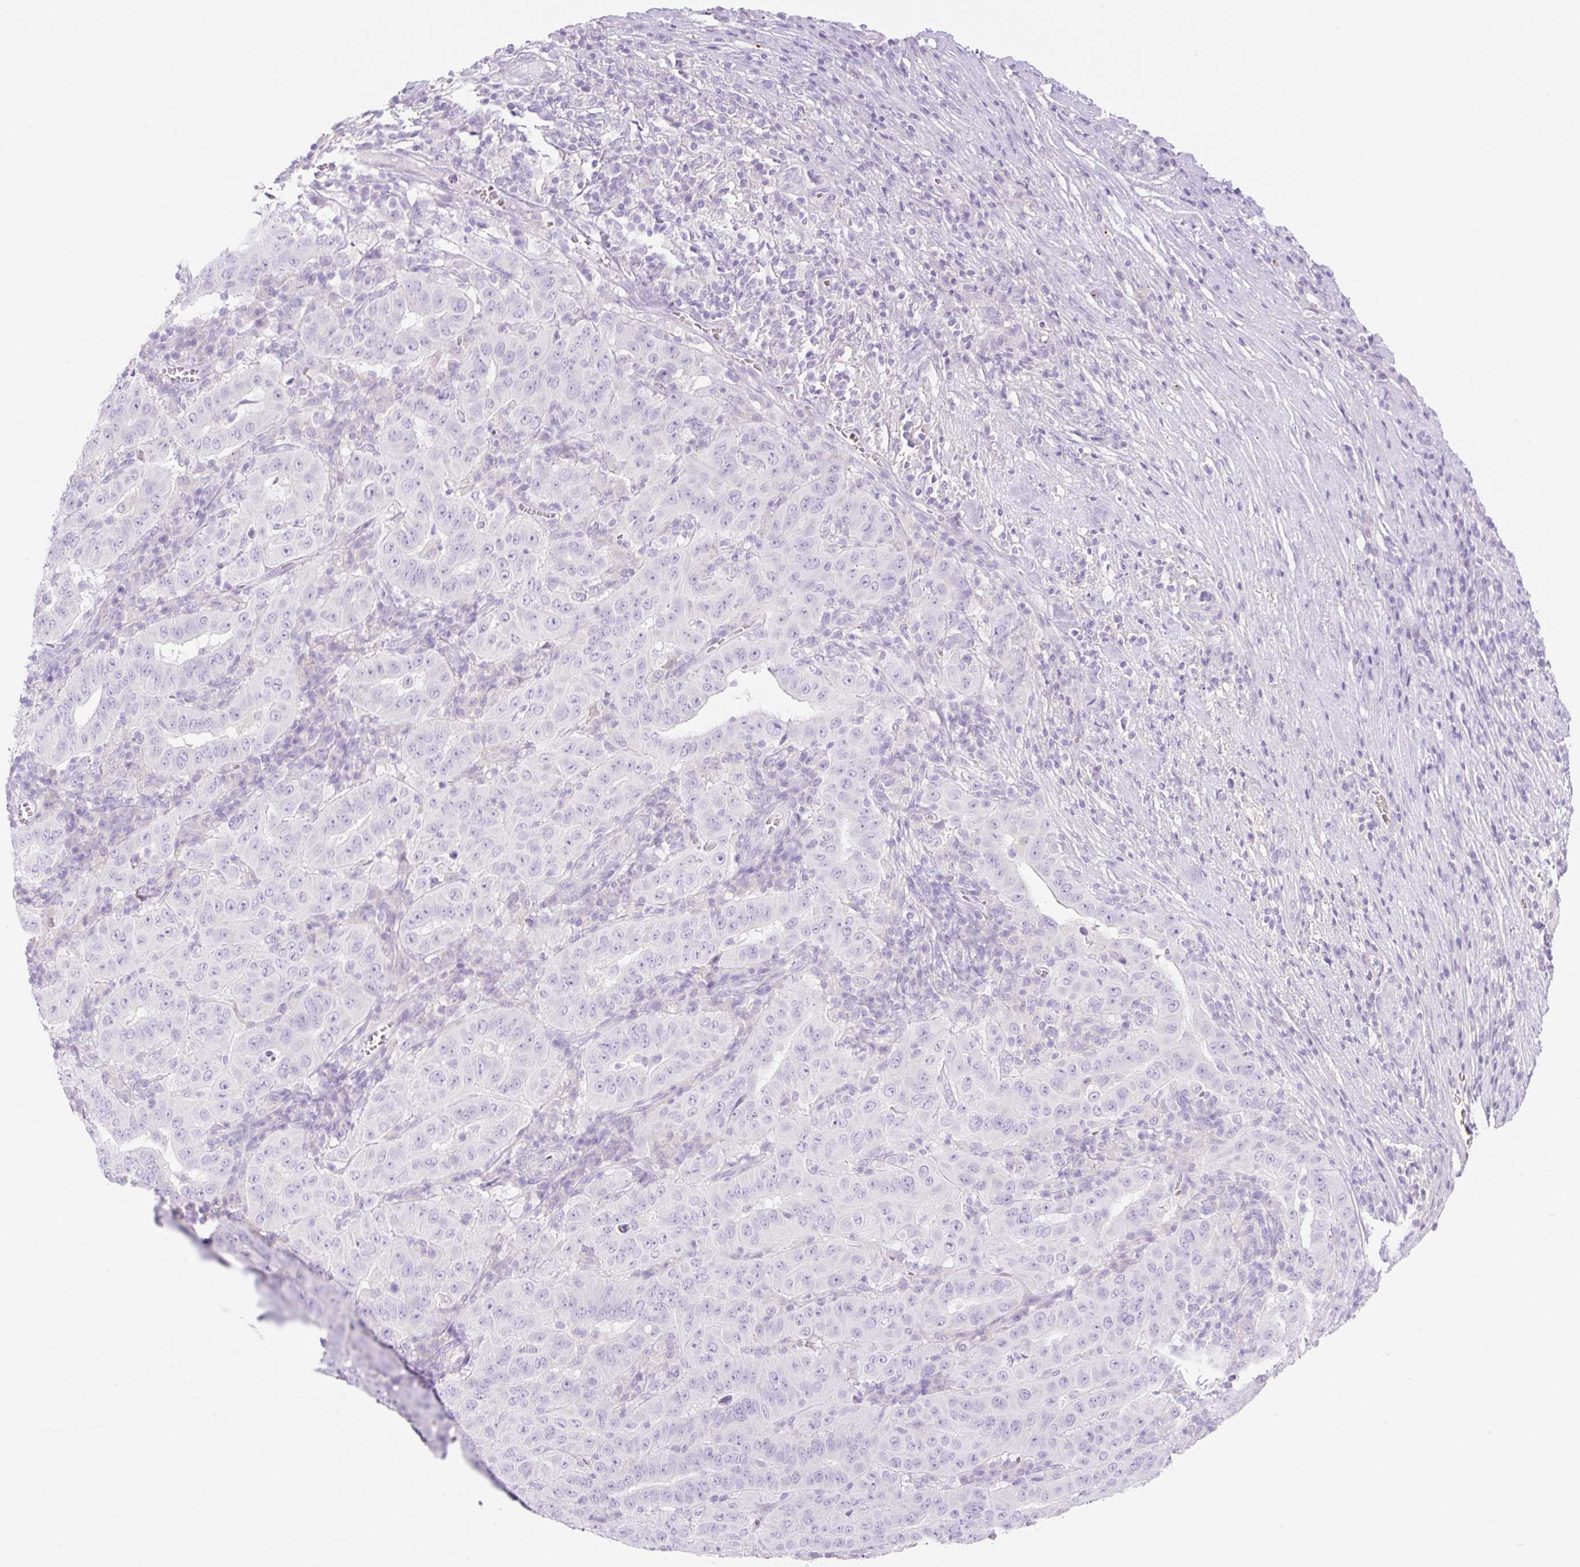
{"staining": {"intensity": "negative", "quantity": "none", "location": "none"}, "tissue": "pancreatic cancer", "cell_type": "Tumor cells", "image_type": "cancer", "snomed": [{"axis": "morphology", "description": "Adenocarcinoma, NOS"}, {"axis": "topography", "description": "Pancreas"}], "caption": "An image of human pancreatic adenocarcinoma is negative for staining in tumor cells. The staining was performed using DAB (3,3'-diaminobenzidine) to visualize the protein expression in brown, while the nuclei were stained in blue with hematoxylin (Magnification: 20x).", "gene": "CDX1", "patient": {"sex": "male", "age": 63}}